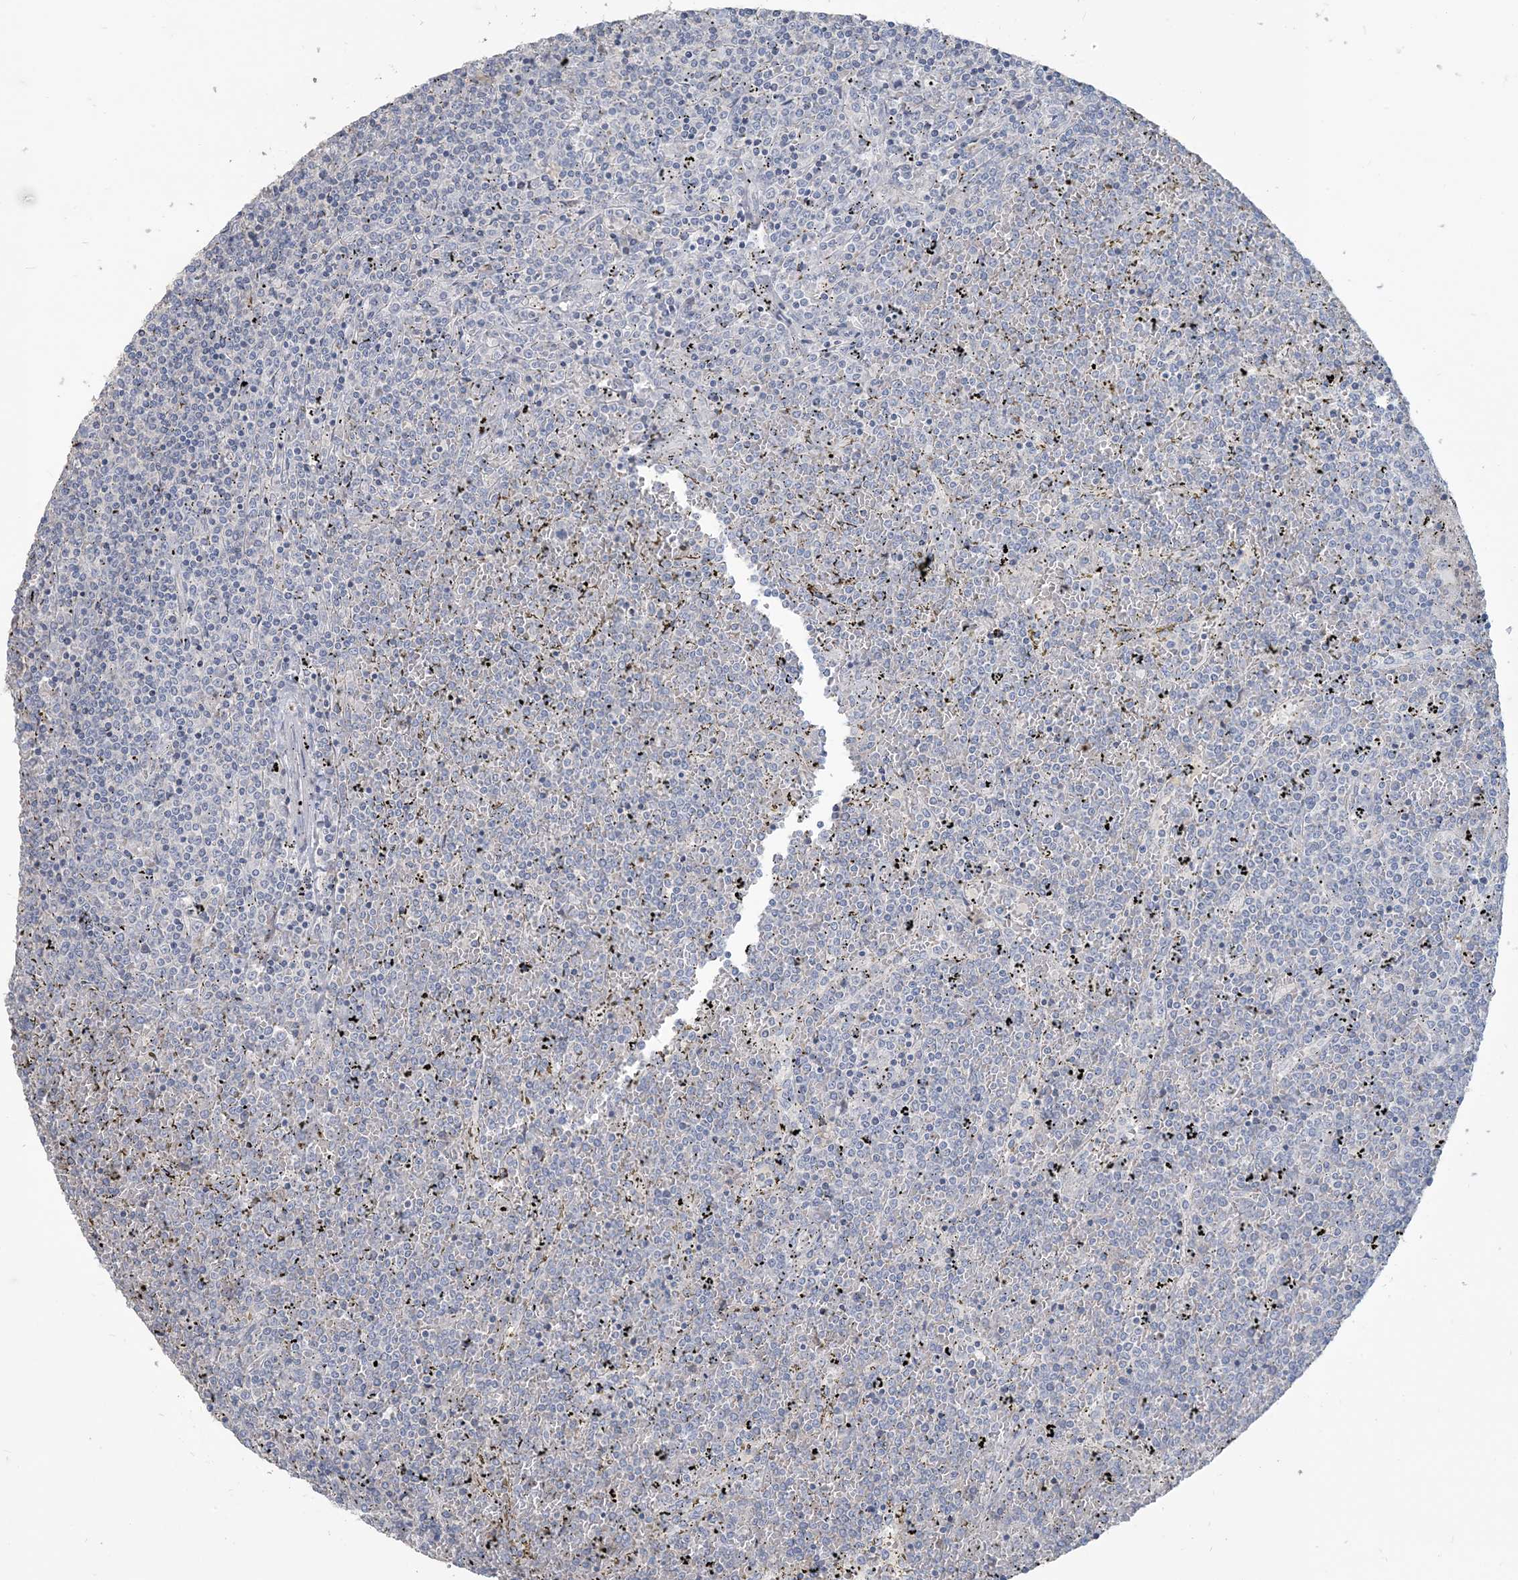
{"staining": {"intensity": "negative", "quantity": "none", "location": "none"}, "tissue": "lymphoma", "cell_type": "Tumor cells", "image_type": "cancer", "snomed": [{"axis": "morphology", "description": "Malignant lymphoma, non-Hodgkin's type, Low grade"}, {"axis": "topography", "description": "Spleen"}], "caption": "Lymphoma stained for a protein using IHC exhibits no positivity tumor cells.", "gene": "NPHS2", "patient": {"sex": "female", "age": 19}}